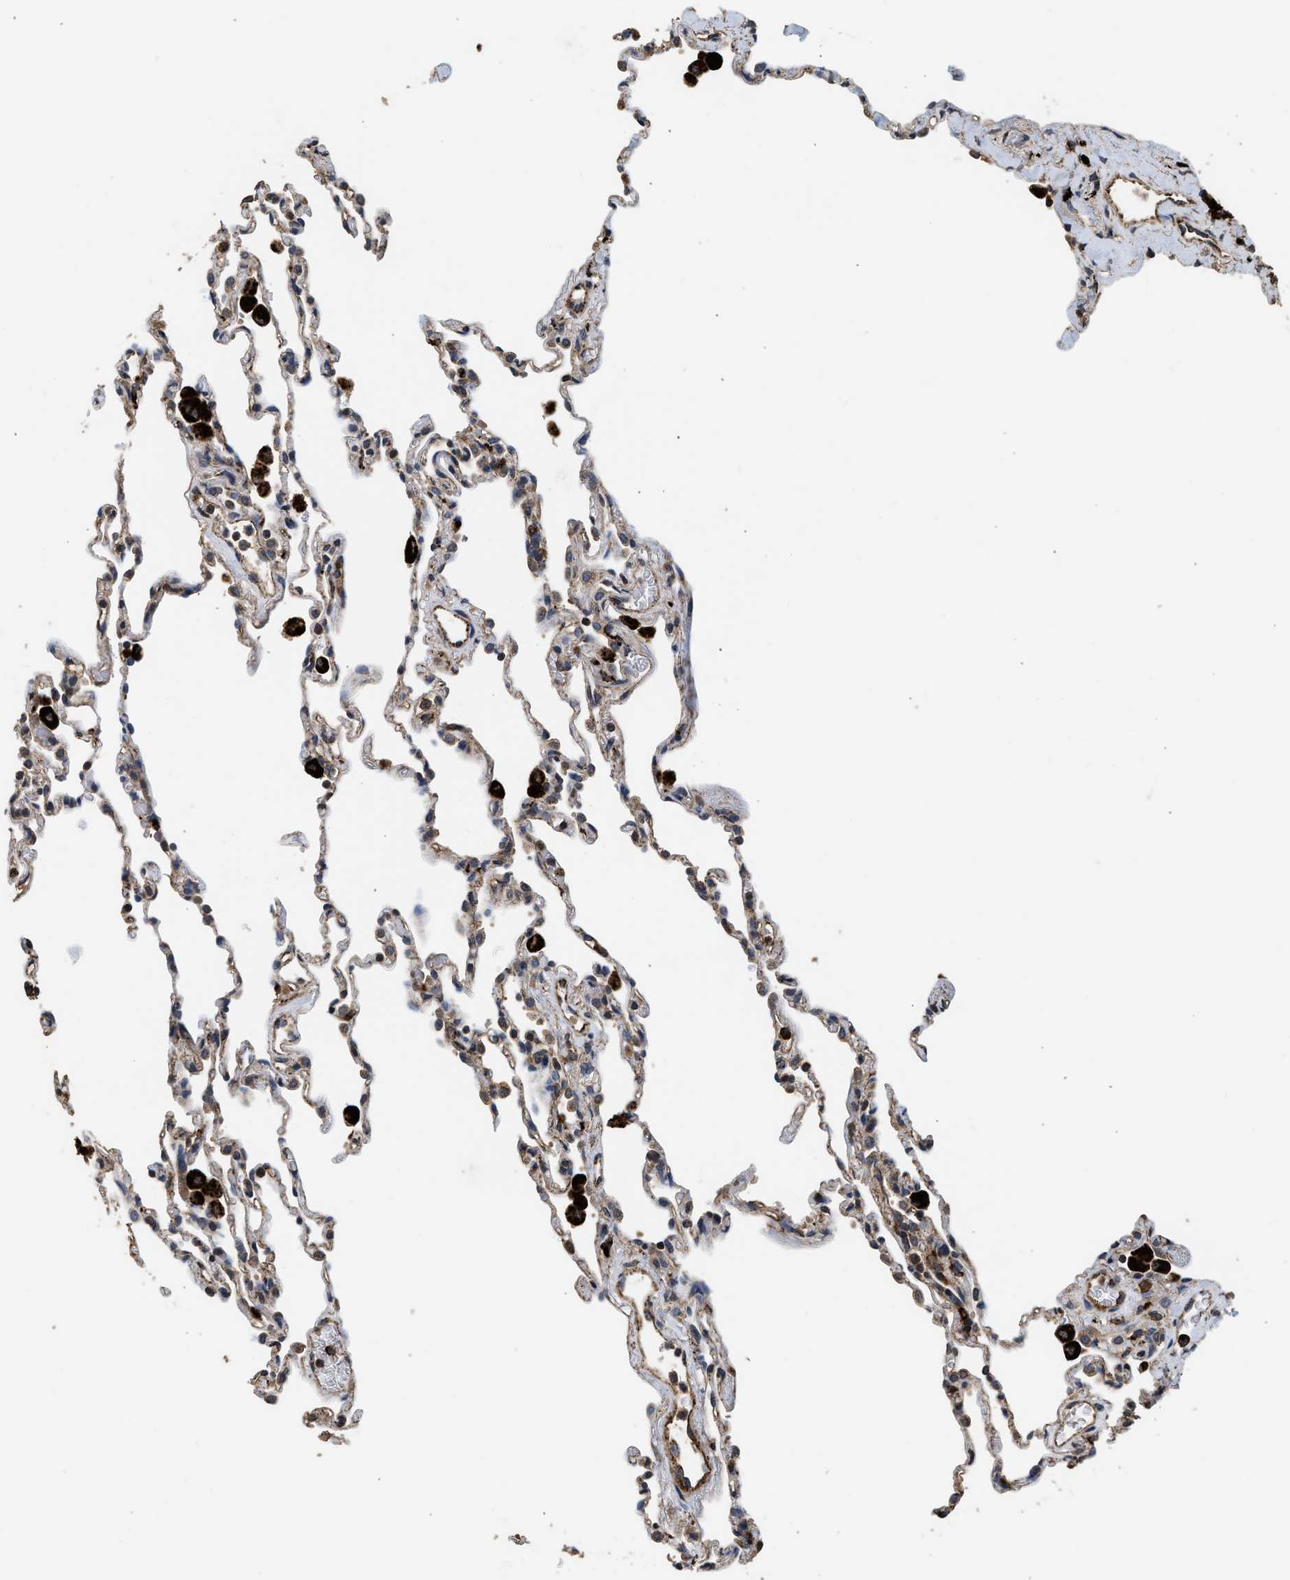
{"staining": {"intensity": "weak", "quantity": "25%-75%", "location": "cytoplasmic/membranous"}, "tissue": "lung", "cell_type": "Alveolar cells", "image_type": "normal", "snomed": [{"axis": "morphology", "description": "Normal tissue, NOS"}, {"axis": "topography", "description": "Lung"}], "caption": "Immunohistochemistry histopathology image of unremarkable human lung stained for a protein (brown), which demonstrates low levels of weak cytoplasmic/membranous expression in about 25%-75% of alveolar cells.", "gene": "CTSV", "patient": {"sex": "male", "age": 59}}